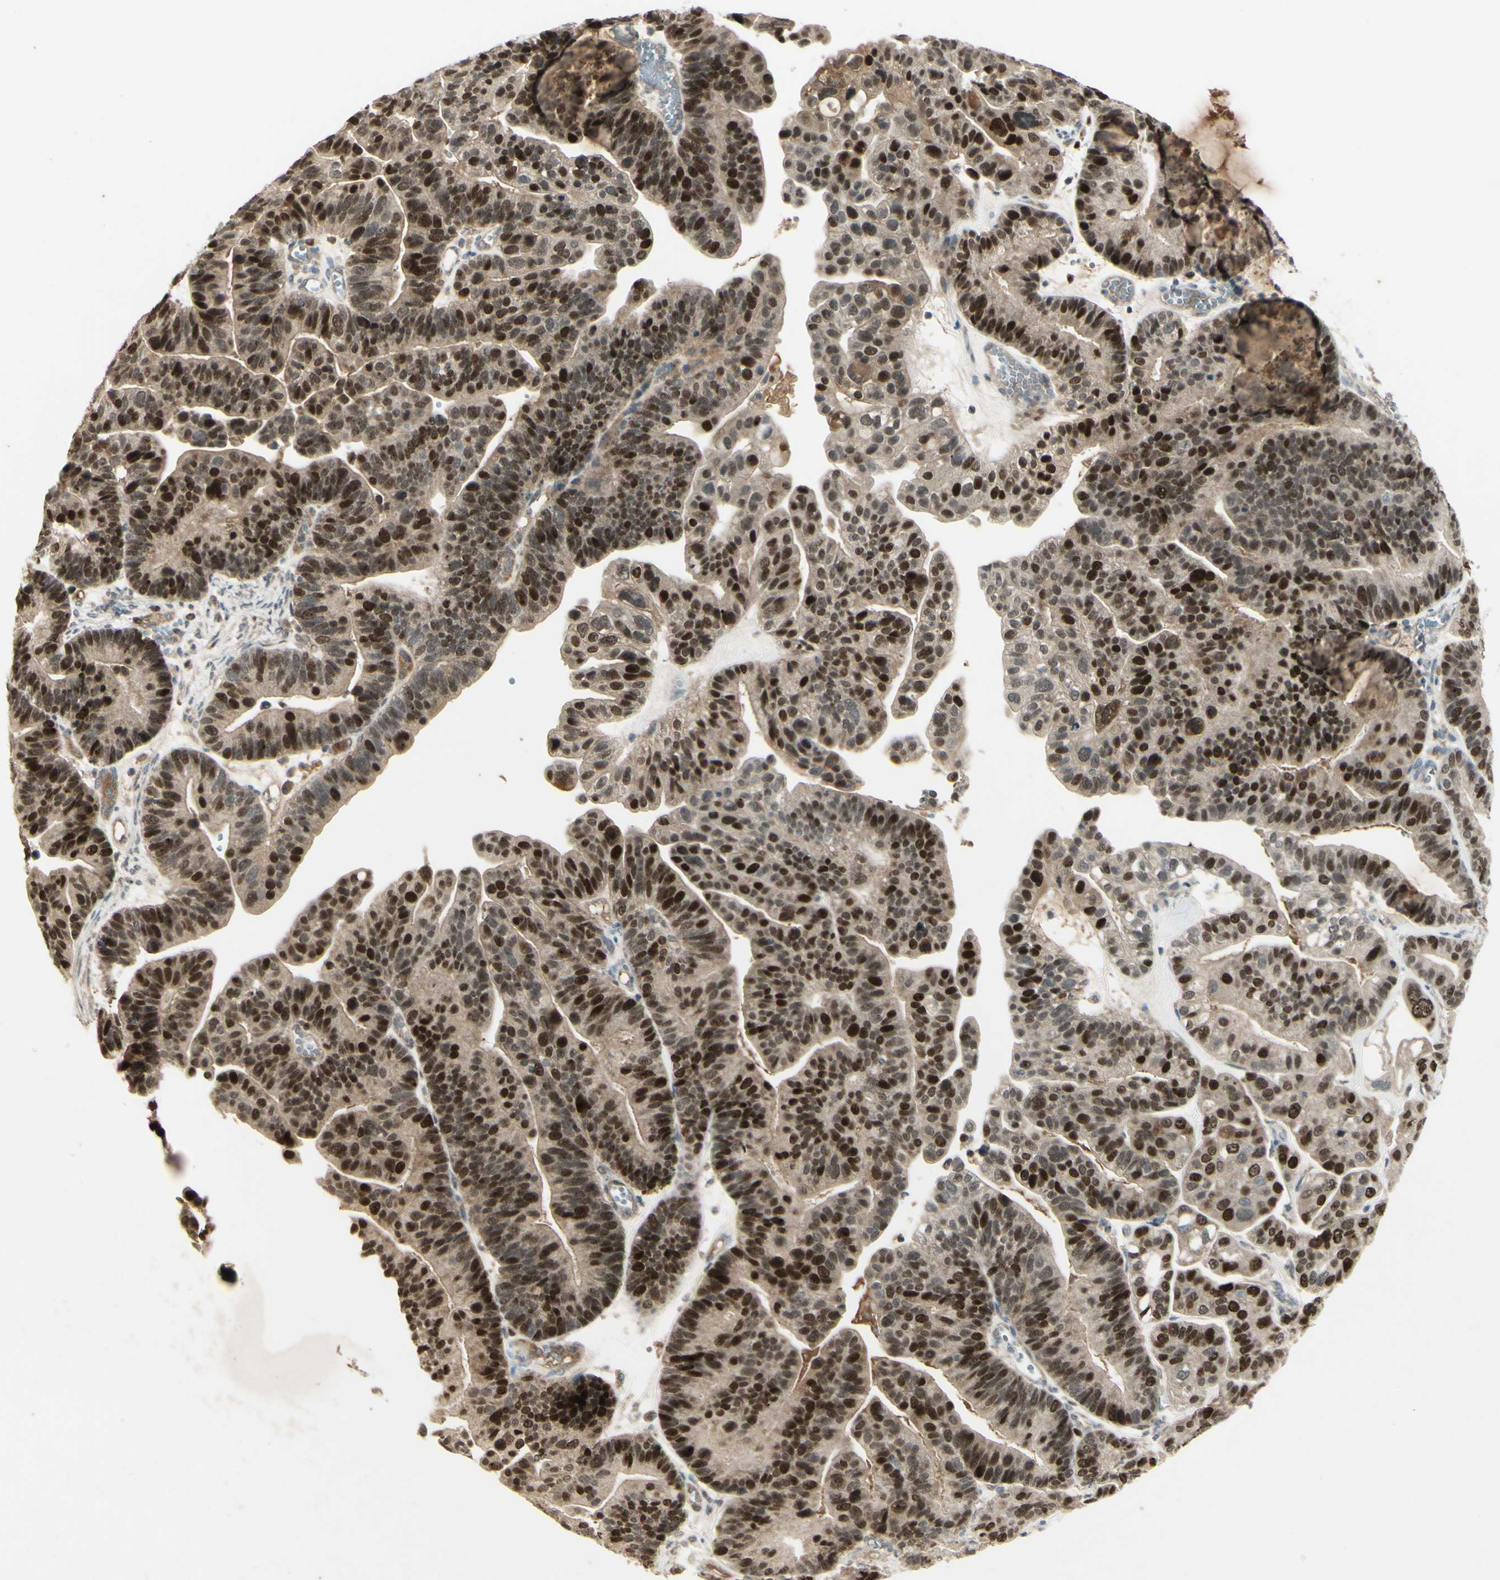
{"staining": {"intensity": "strong", "quantity": ">75%", "location": "nuclear"}, "tissue": "ovarian cancer", "cell_type": "Tumor cells", "image_type": "cancer", "snomed": [{"axis": "morphology", "description": "Cystadenocarcinoma, serous, NOS"}, {"axis": "topography", "description": "Ovary"}], "caption": "This is a photomicrograph of IHC staining of serous cystadenocarcinoma (ovarian), which shows strong staining in the nuclear of tumor cells.", "gene": "RAD18", "patient": {"sex": "female", "age": 56}}